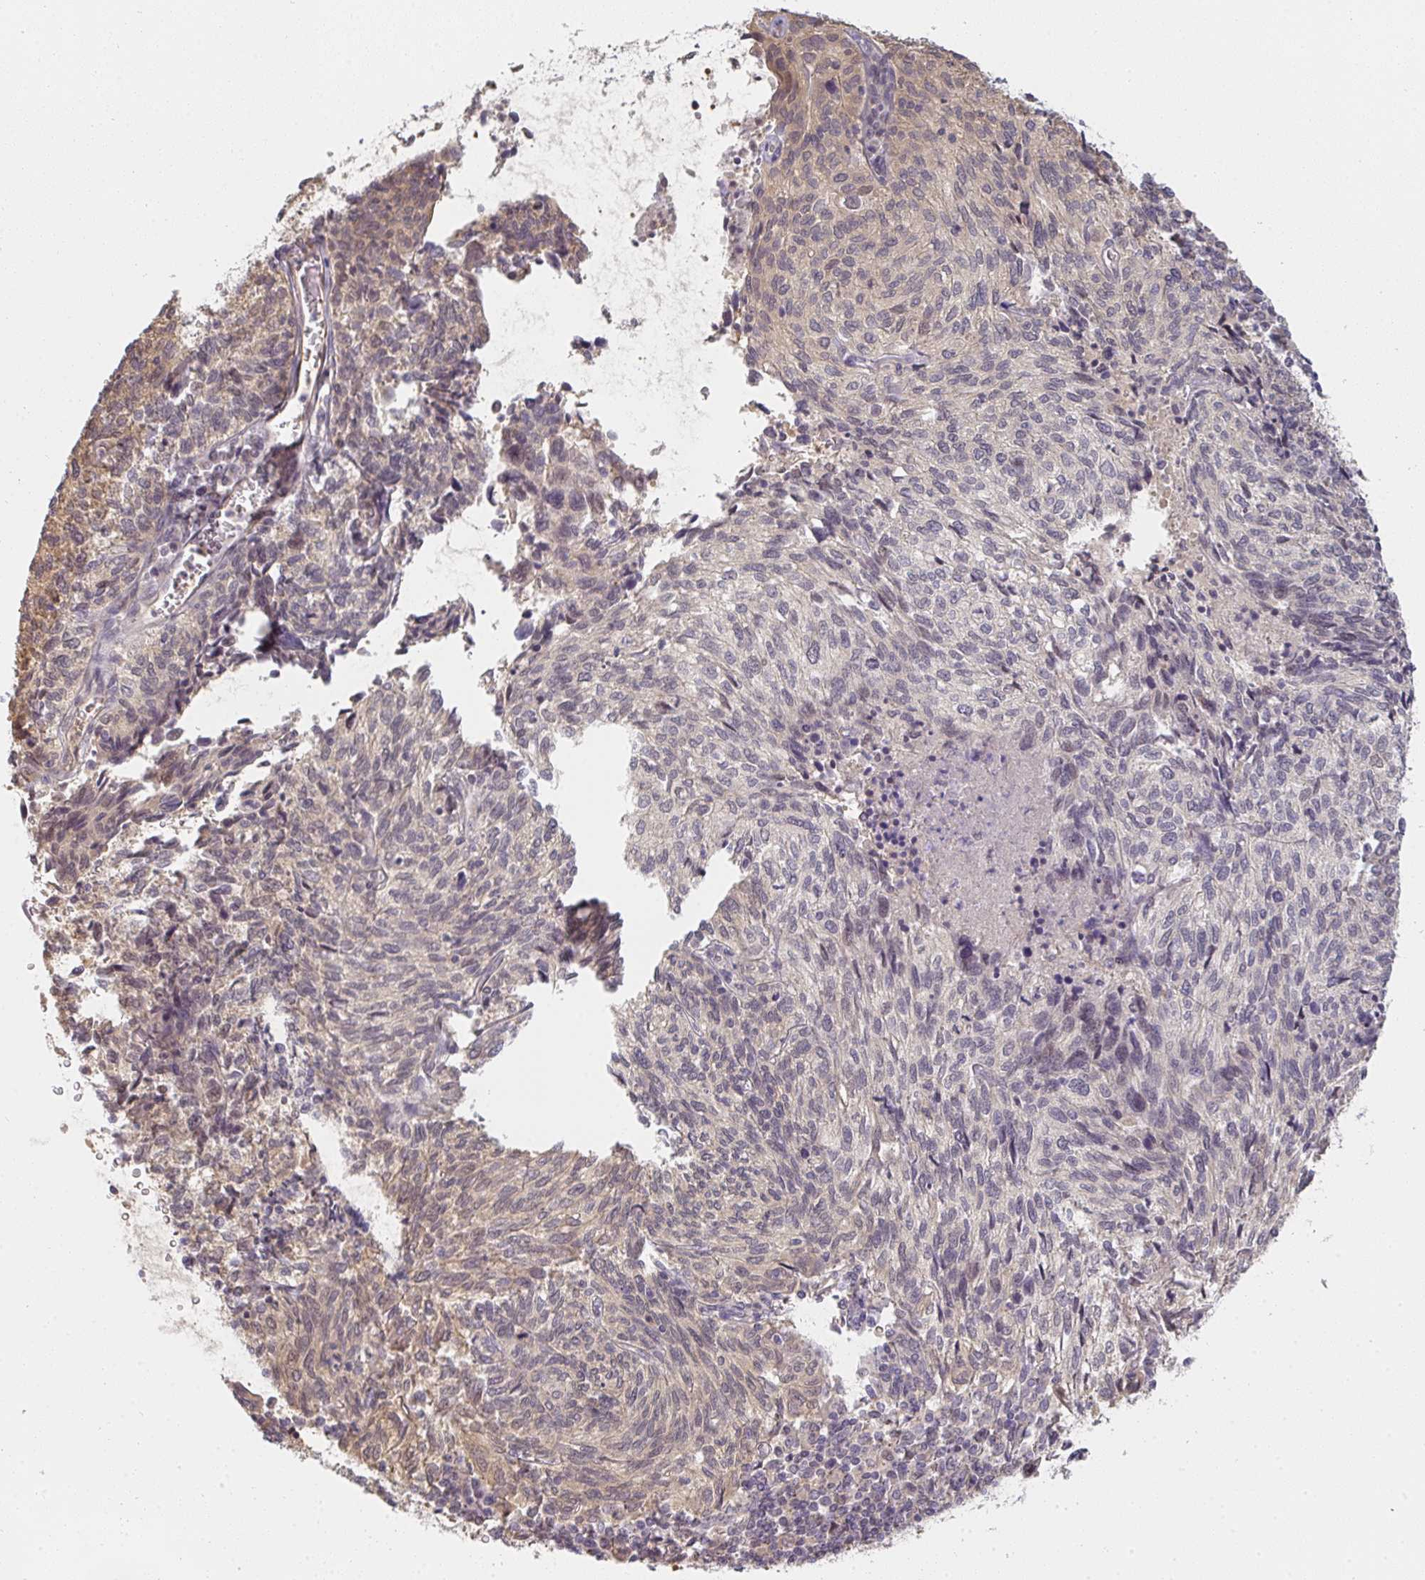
{"staining": {"intensity": "weak", "quantity": "<25%", "location": "cytoplasmic/membranous"}, "tissue": "cervical cancer", "cell_type": "Tumor cells", "image_type": "cancer", "snomed": [{"axis": "morphology", "description": "Squamous cell carcinoma, NOS"}, {"axis": "topography", "description": "Cervix"}], "caption": "Tumor cells show no significant expression in cervical cancer (squamous cell carcinoma). (DAB (3,3'-diaminobenzidine) immunohistochemistry (IHC) visualized using brightfield microscopy, high magnification).", "gene": "GSDMB", "patient": {"sex": "female", "age": 45}}